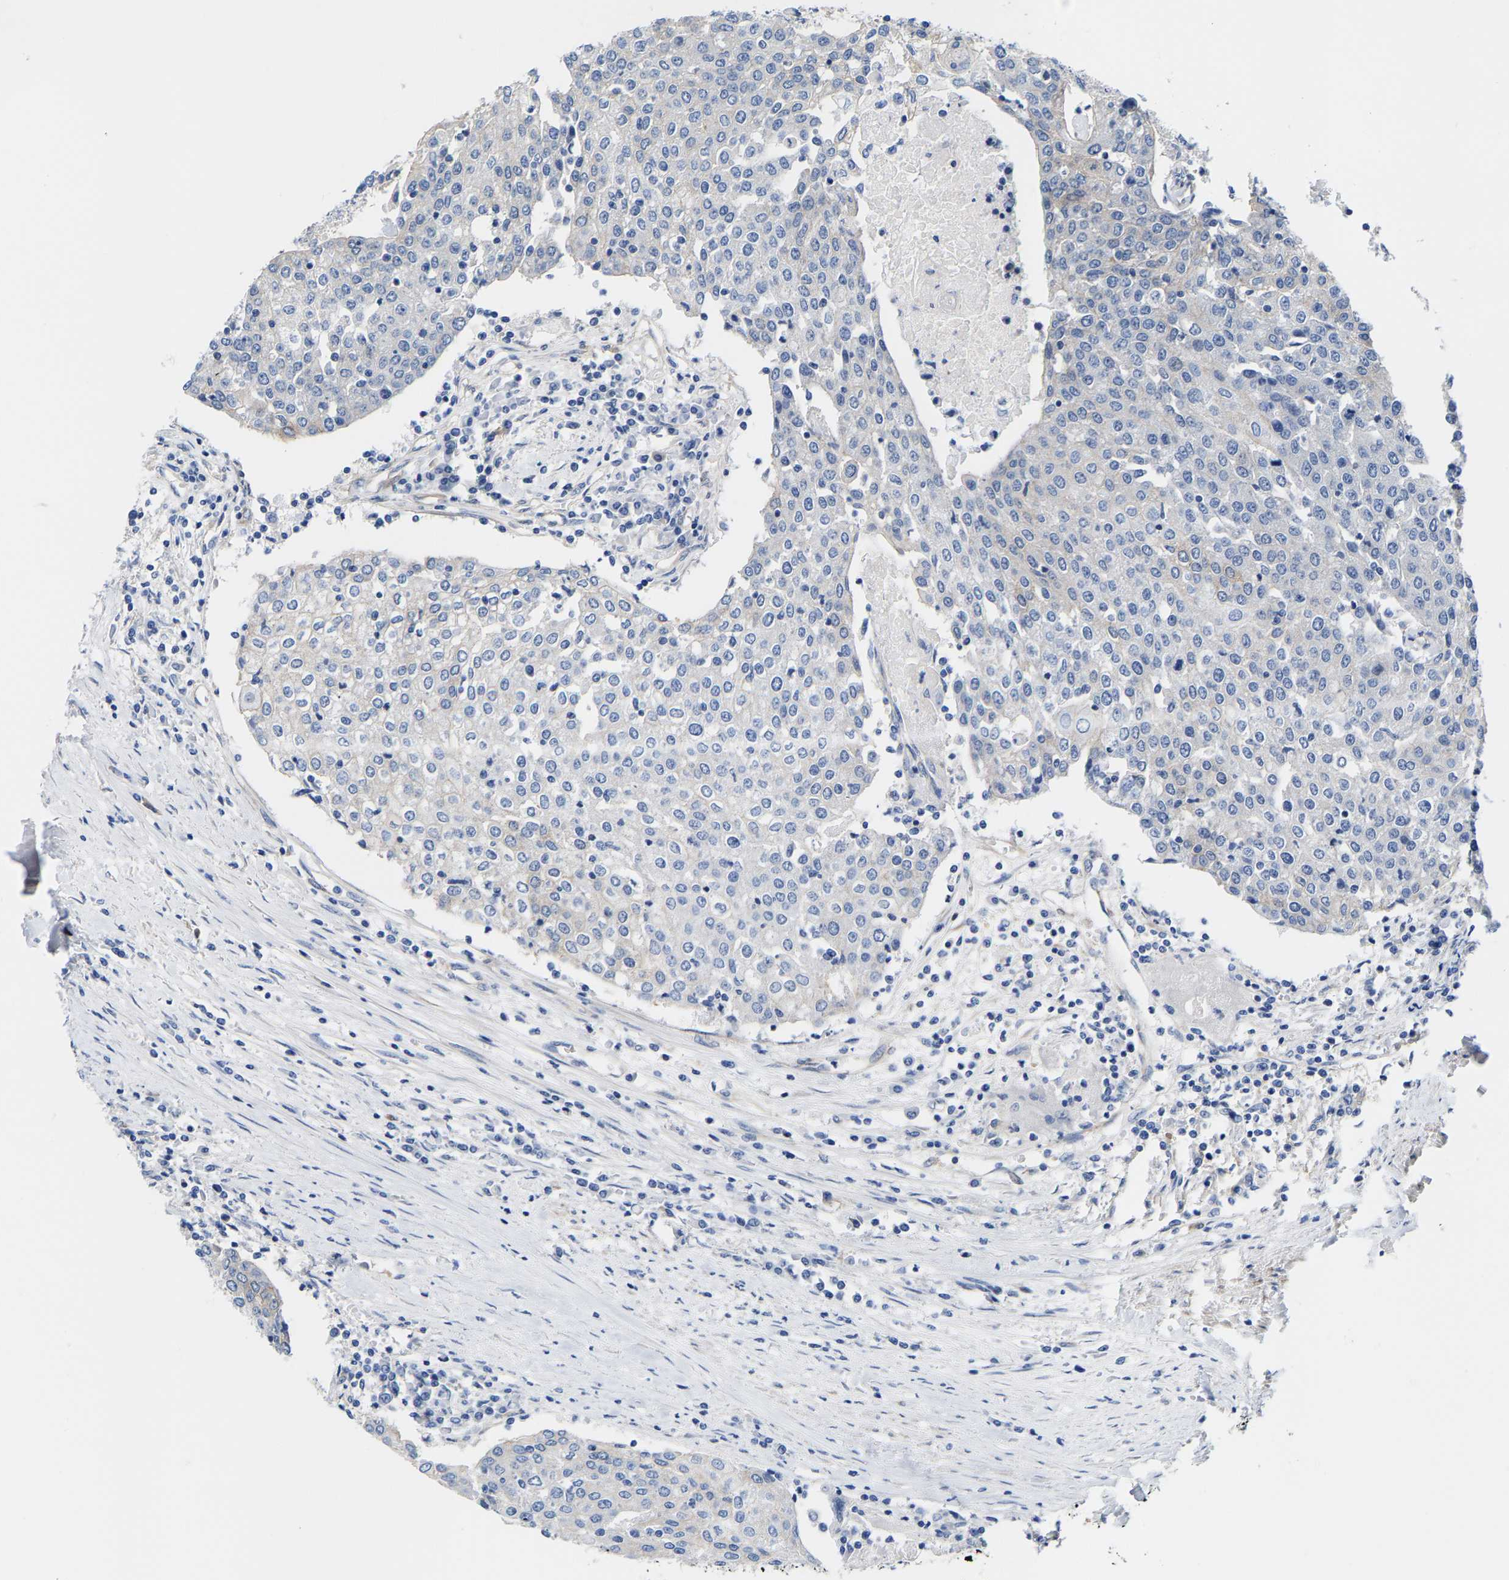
{"staining": {"intensity": "negative", "quantity": "none", "location": "none"}, "tissue": "urothelial cancer", "cell_type": "Tumor cells", "image_type": "cancer", "snomed": [{"axis": "morphology", "description": "Urothelial carcinoma, High grade"}, {"axis": "topography", "description": "Urinary bladder"}], "caption": "A photomicrograph of urothelial carcinoma (high-grade) stained for a protein shows no brown staining in tumor cells.", "gene": "DSCAM", "patient": {"sex": "female", "age": 85}}